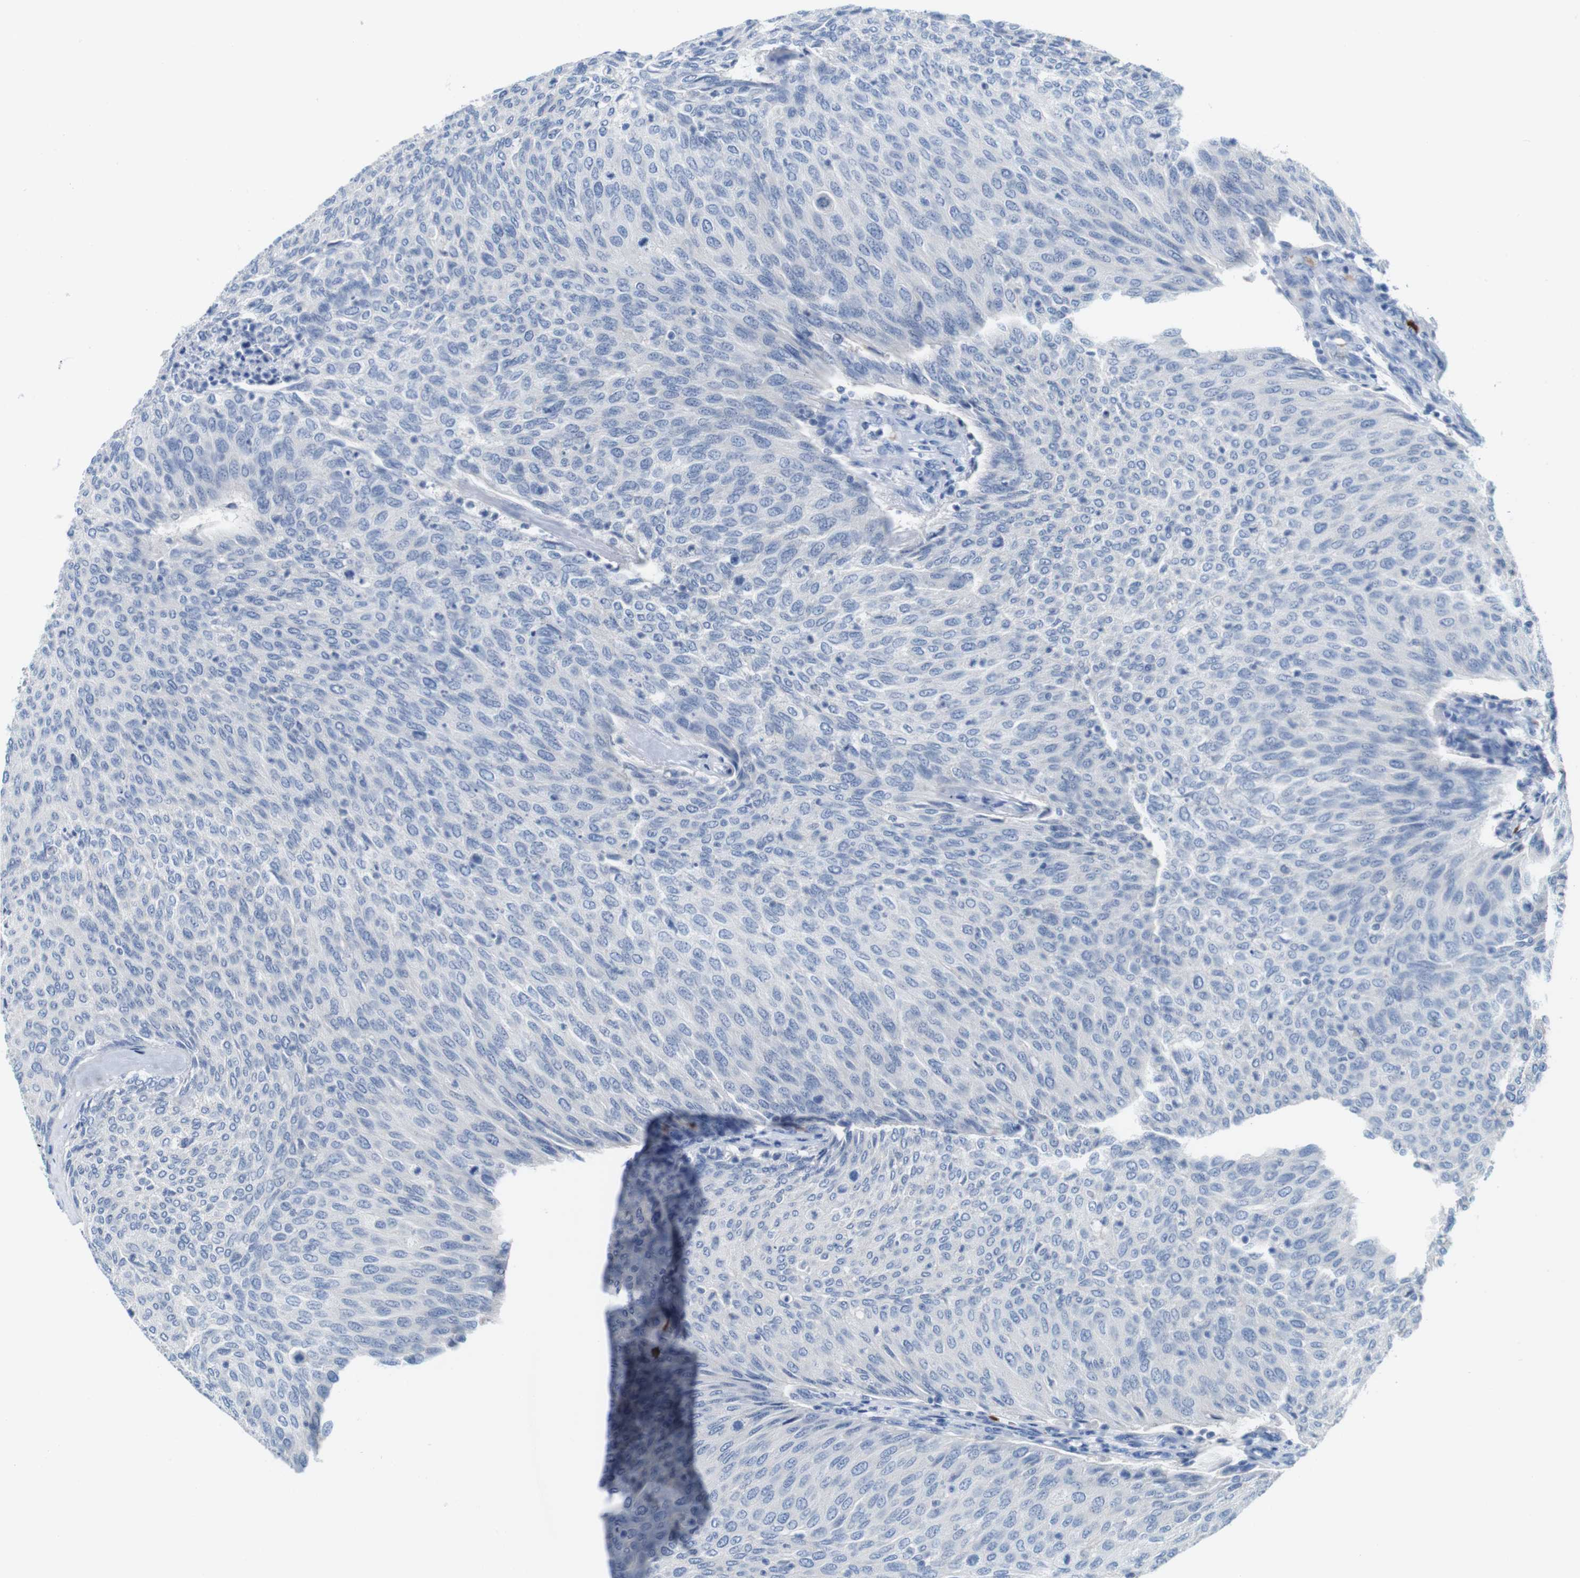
{"staining": {"intensity": "negative", "quantity": "none", "location": "none"}, "tissue": "urothelial cancer", "cell_type": "Tumor cells", "image_type": "cancer", "snomed": [{"axis": "morphology", "description": "Urothelial carcinoma, Low grade"}, {"axis": "topography", "description": "Urinary bladder"}], "caption": "This is an IHC image of low-grade urothelial carcinoma. There is no staining in tumor cells.", "gene": "IGSF8", "patient": {"sex": "female", "age": 79}}